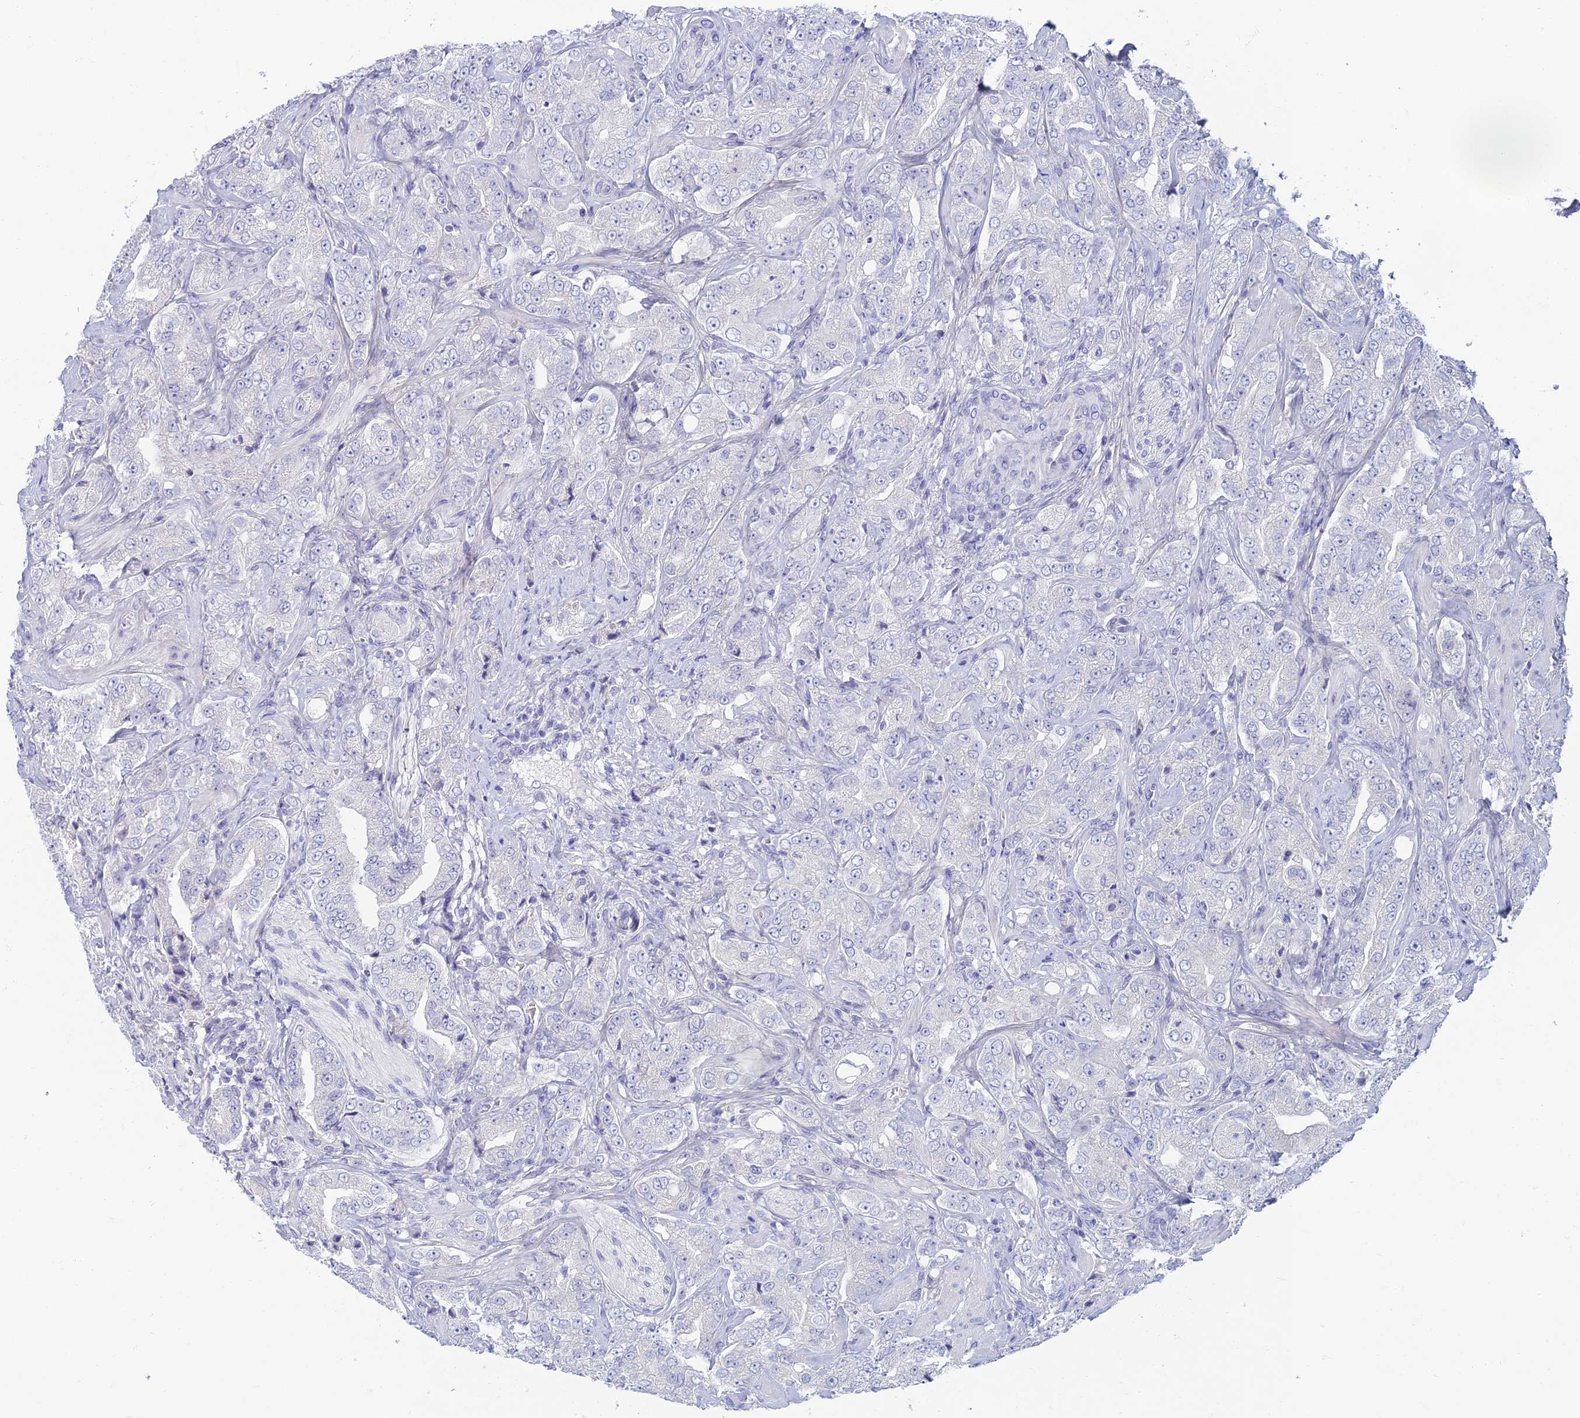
{"staining": {"intensity": "negative", "quantity": "none", "location": "none"}, "tissue": "prostate cancer", "cell_type": "Tumor cells", "image_type": "cancer", "snomed": [{"axis": "morphology", "description": "Adenocarcinoma, Low grade"}, {"axis": "topography", "description": "Prostate"}], "caption": "There is no significant expression in tumor cells of prostate cancer (low-grade adenocarcinoma).", "gene": "SLC25A41", "patient": {"sex": "male", "age": 67}}